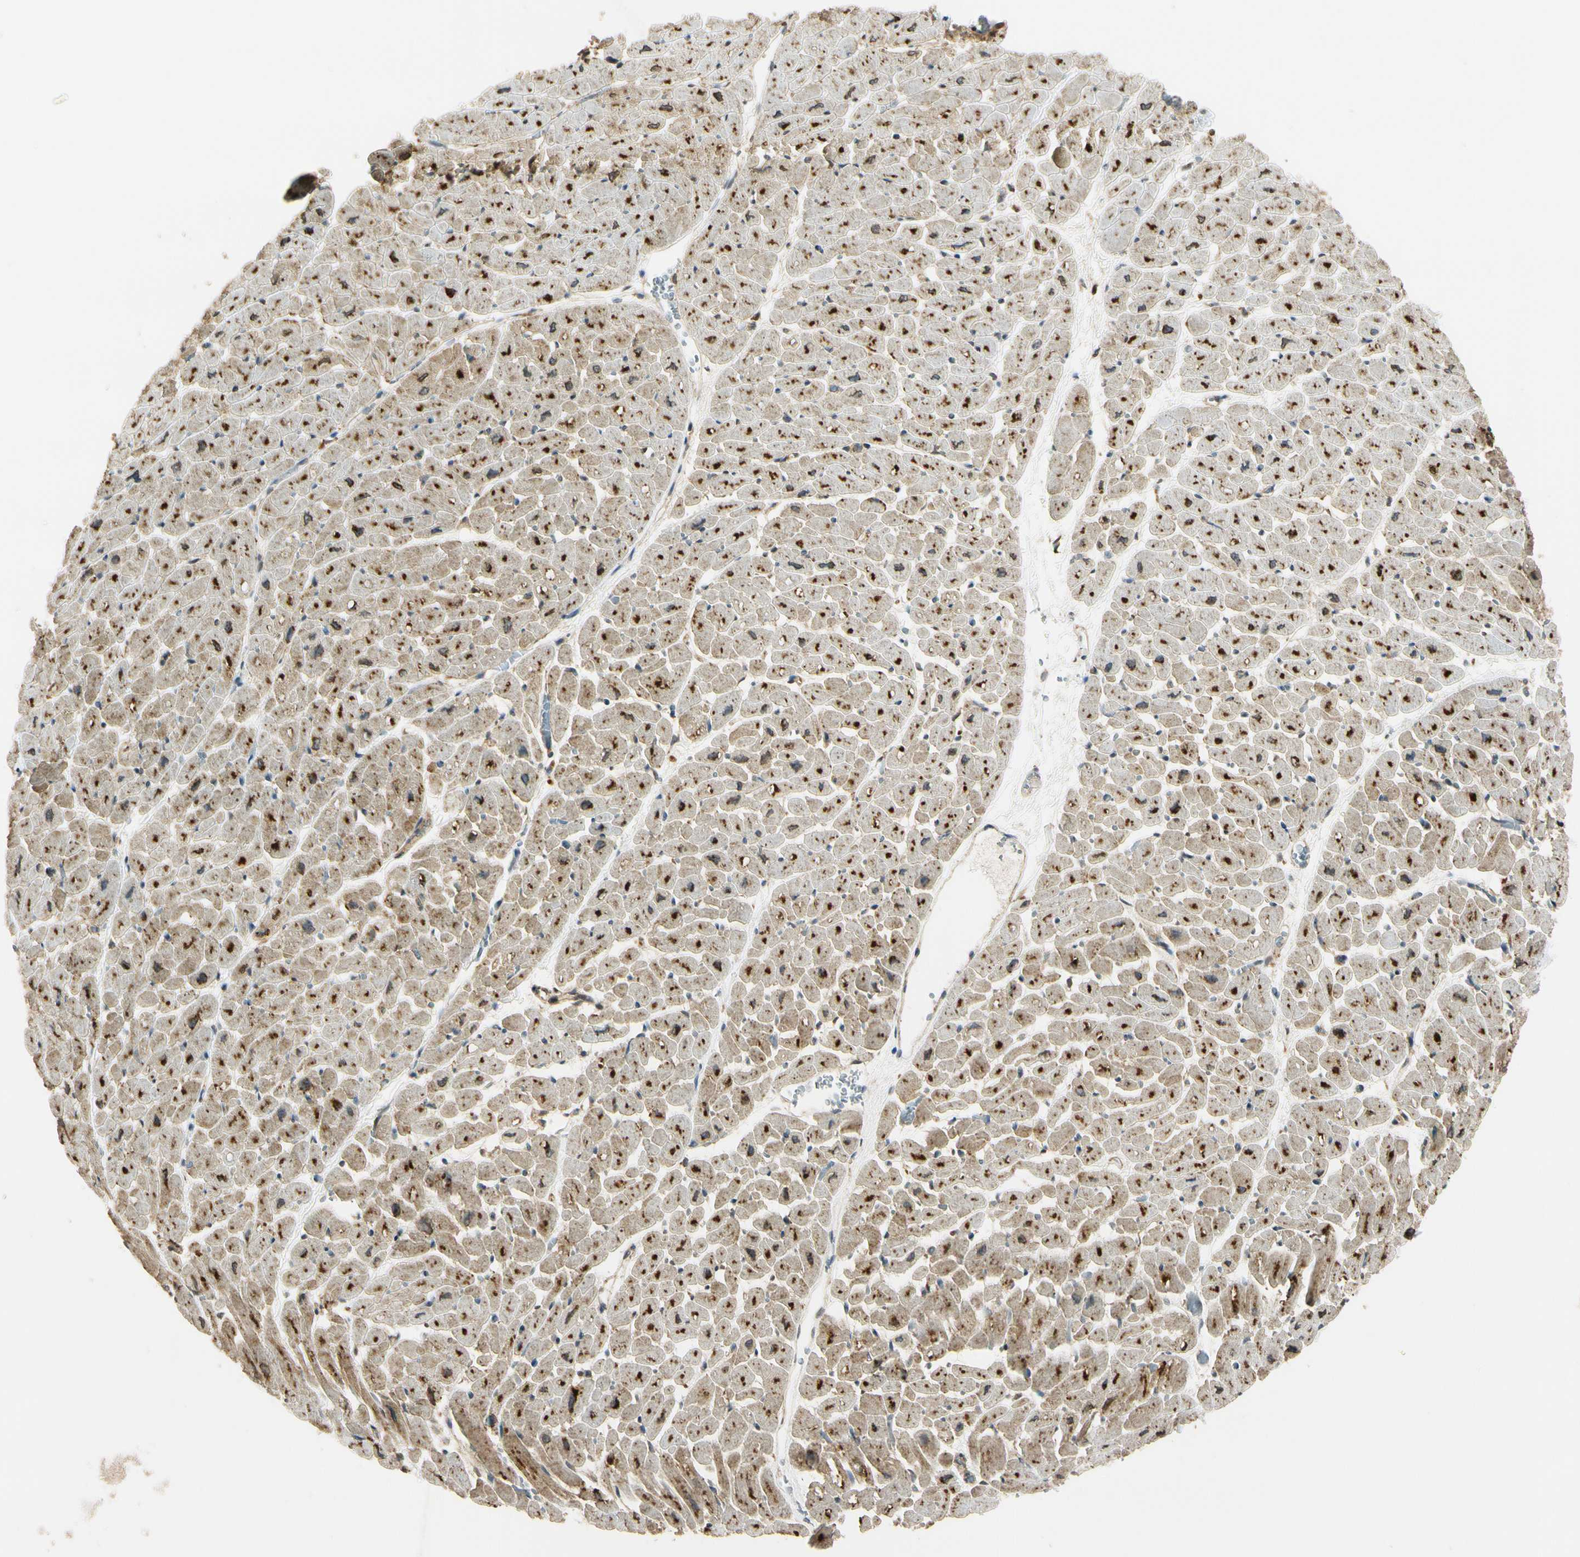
{"staining": {"intensity": "strong", "quantity": ">75%", "location": "cytoplasmic/membranous"}, "tissue": "heart muscle", "cell_type": "Cardiomyocytes", "image_type": "normal", "snomed": [{"axis": "morphology", "description": "Normal tissue, NOS"}, {"axis": "topography", "description": "Heart"}], "caption": "IHC micrograph of normal heart muscle: heart muscle stained using immunohistochemistry (IHC) shows high levels of strong protein expression localized specifically in the cytoplasmic/membranous of cardiomyocytes, appearing as a cytoplasmic/membranous brown color.", "gene": "LAMTOR1", "patient": {"sex": "male", "age": 45}}